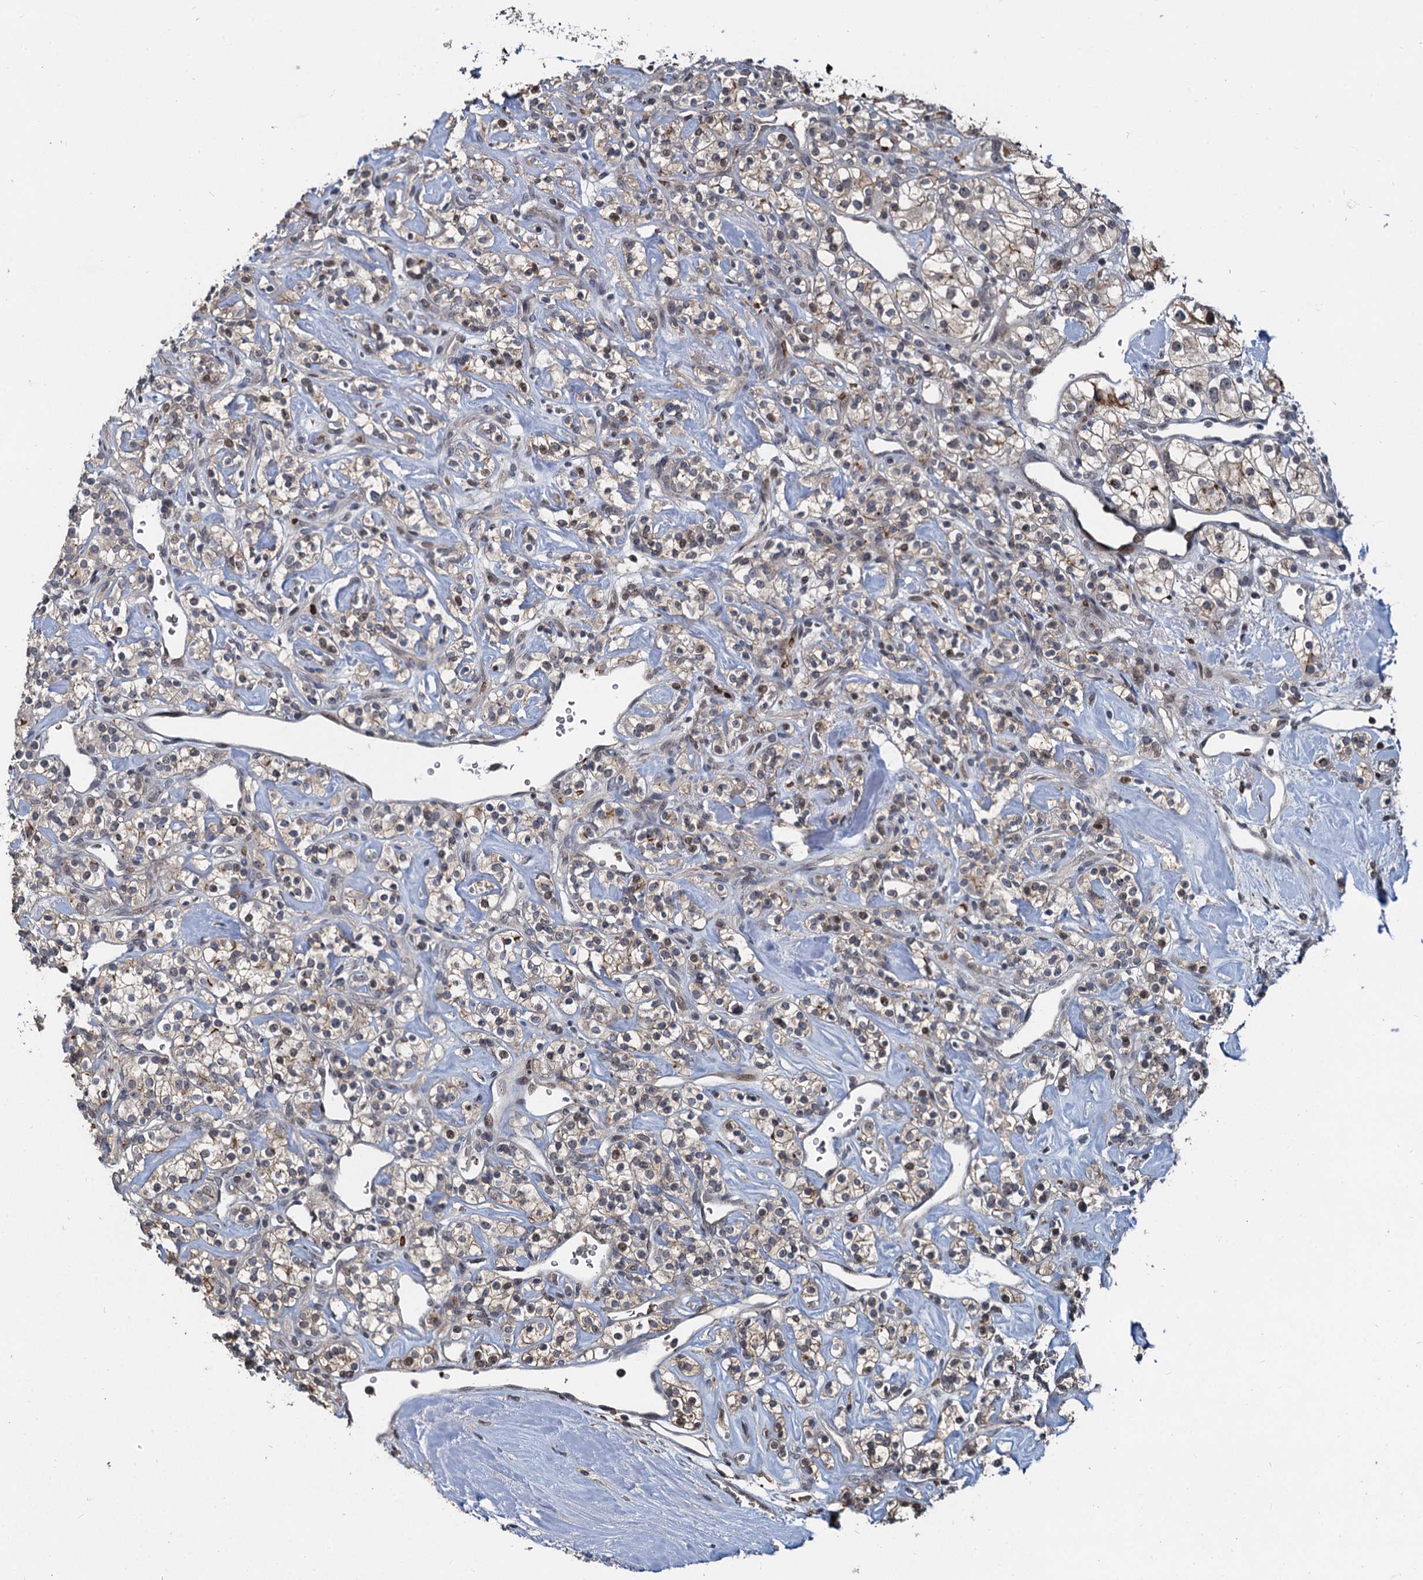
{"staining": {"intensity": "weak", "quantity": "25%-75%", "location": "cytoplasmic/membranous"}, "tissue": "renal cancer", "cell_type": "Tumor cells", "image_type": "cancer", "snomed": [{"axis": "morphology", "description": "Adenocarcinoma, NOS"}, {"axis": "topography", "description": "Kidney"}], "caption": "This photomicrograph shows immunohistochemistry staining of human renal cancer, with low weak cytoplasmic/membranous positivity in approximately 25%-75% of tumor cells.", "gene": "FANCI", "patient": {"sex": "male", "age": 77}}